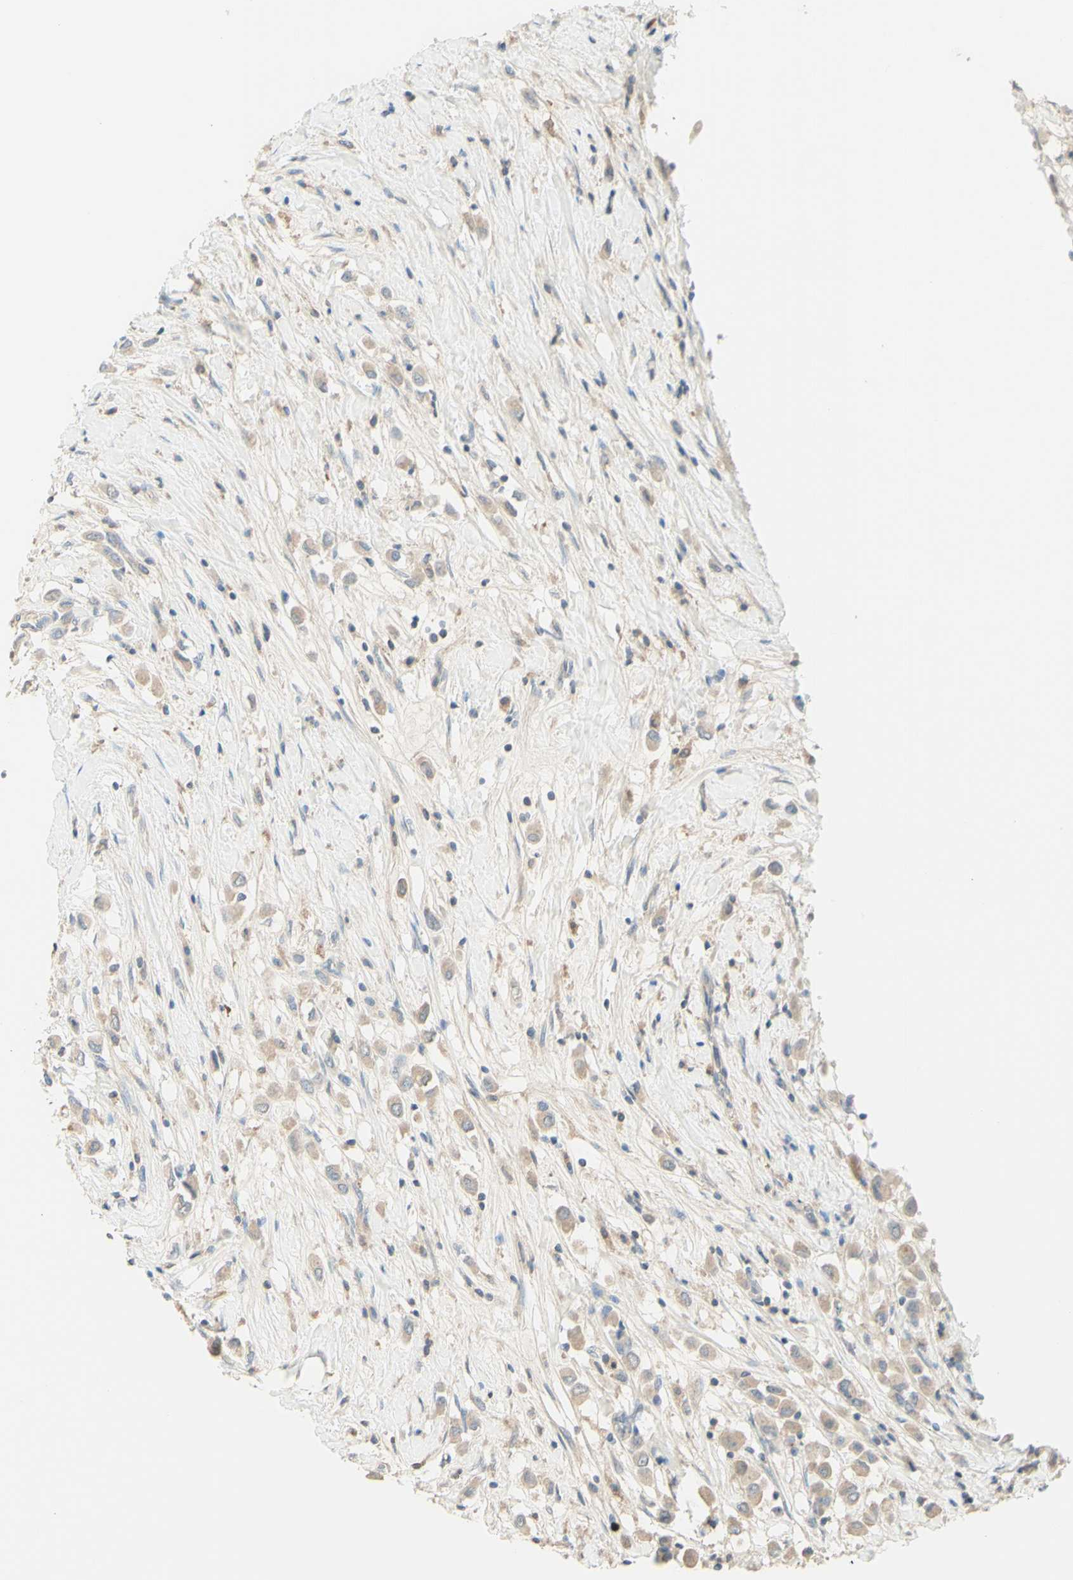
{"staining": {"intensity": "weak", "quantity": ">75%", "location": "cytoplasmic/membranous"}, "tissue": "breast cancer", "cell_type": "Tumor cells", "image_type": "cancer", "snomed": [{"axis": "morphology", "description": "Duct carcinoma"}, {"axis": "topography", "description": "Breast"}], "caption": "Immunohistochemical staining of human intraductal carcinoma (breast) exhibits low levels of weak cytoplasmic/membranous protein positivity in approximately >75% of tumor cells.", "gene": "MTM1", "patient": {"sex": "female", "age": 61}}